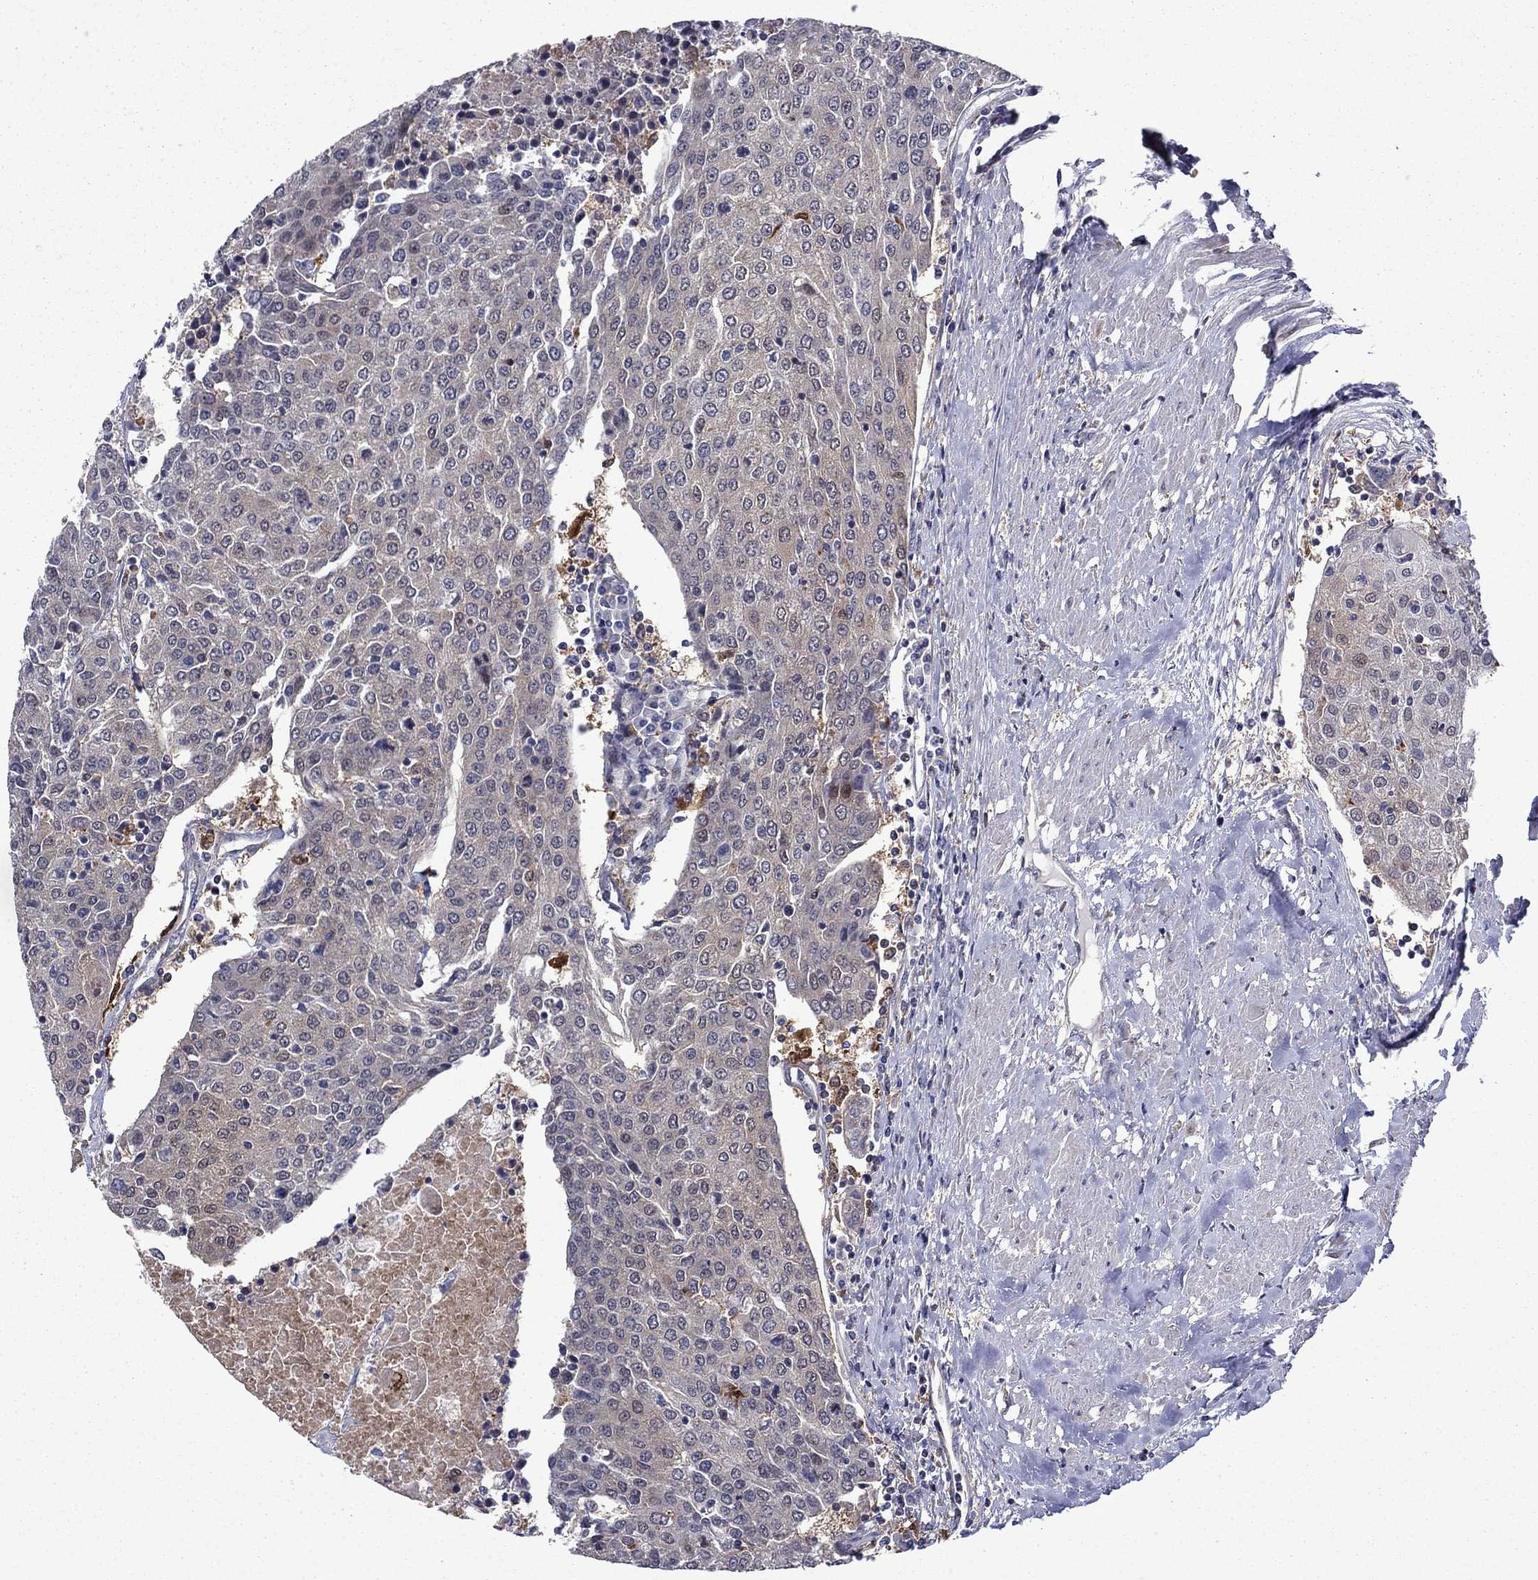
{"staining": {"intensity": "negative", "quantity": "none", "location": "none"}, "tissue": "urothelial cancer", "cell_type": "Tumor cells", "image_type": "cancer", "snomed": [{"axis": "morphology", "description": "Urothelial carcinoma, High grade"}, {"axis": "topography", "description": "Urinary bladder"}], "caption": "High magnification brightfield microscopy of urothelial carcinoma (high-grade) stained with DAB (brown) and counterstained with hematoxylin (blue): tumor cells show no significant positivity.", "gene": "TPMT", "patient": {"sex": "female", "age": 85}}